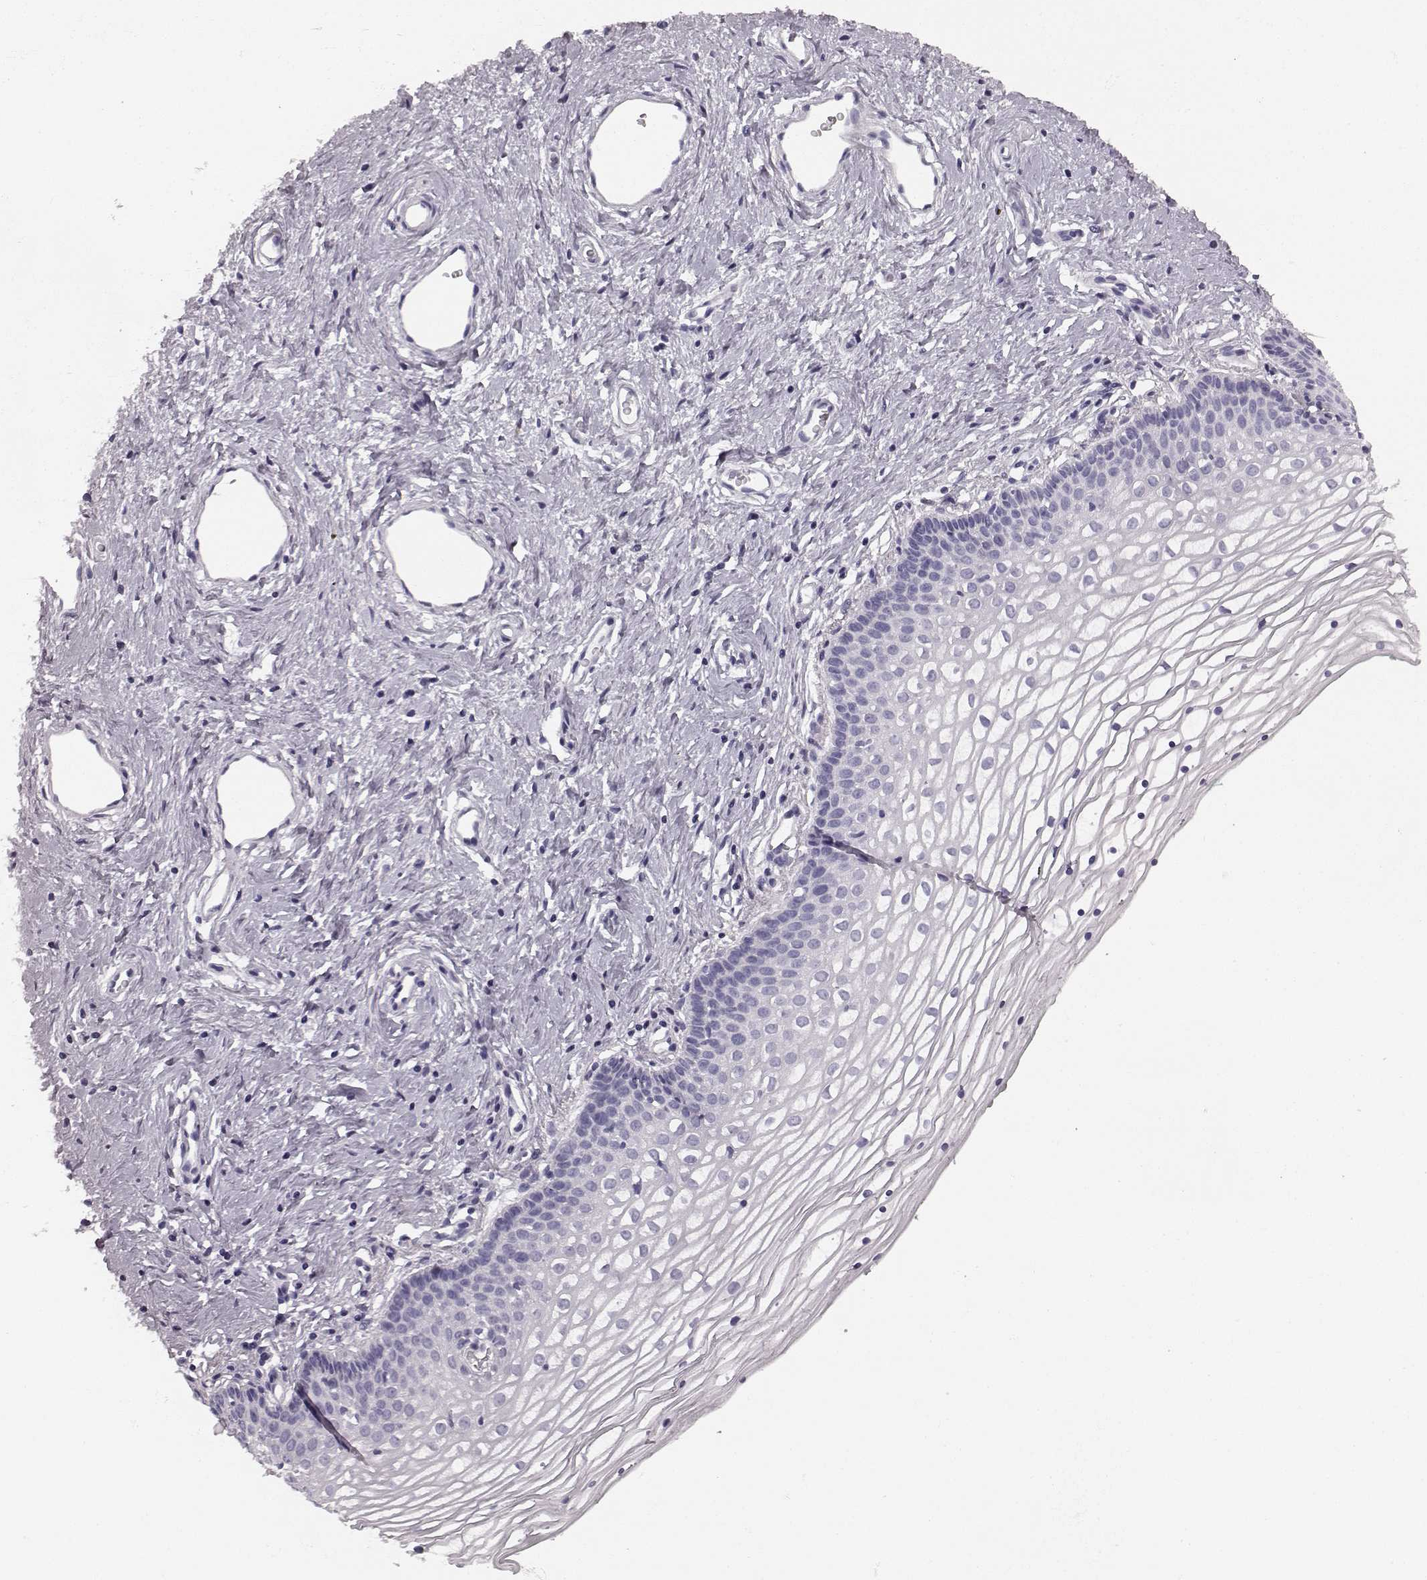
{"staining": {"intensity": "negative", "quantity": "none", "location": "none"}, "tissue": "vagina", "cell_type": "Squamous epithelial cells", "image_type": "normal", "snomed": [{"axis": "morphology", "description": "Normal tissue, NOS"}, {"axis": "topography", "description": "Vagina"}], "caption": "IHC of normal human vagina reveals no positivity in squamous epithelial cells. Nuclei are stained in blue.", "gene": "TMPRSS15", "patient": {"sex": "female", "age": 36}}